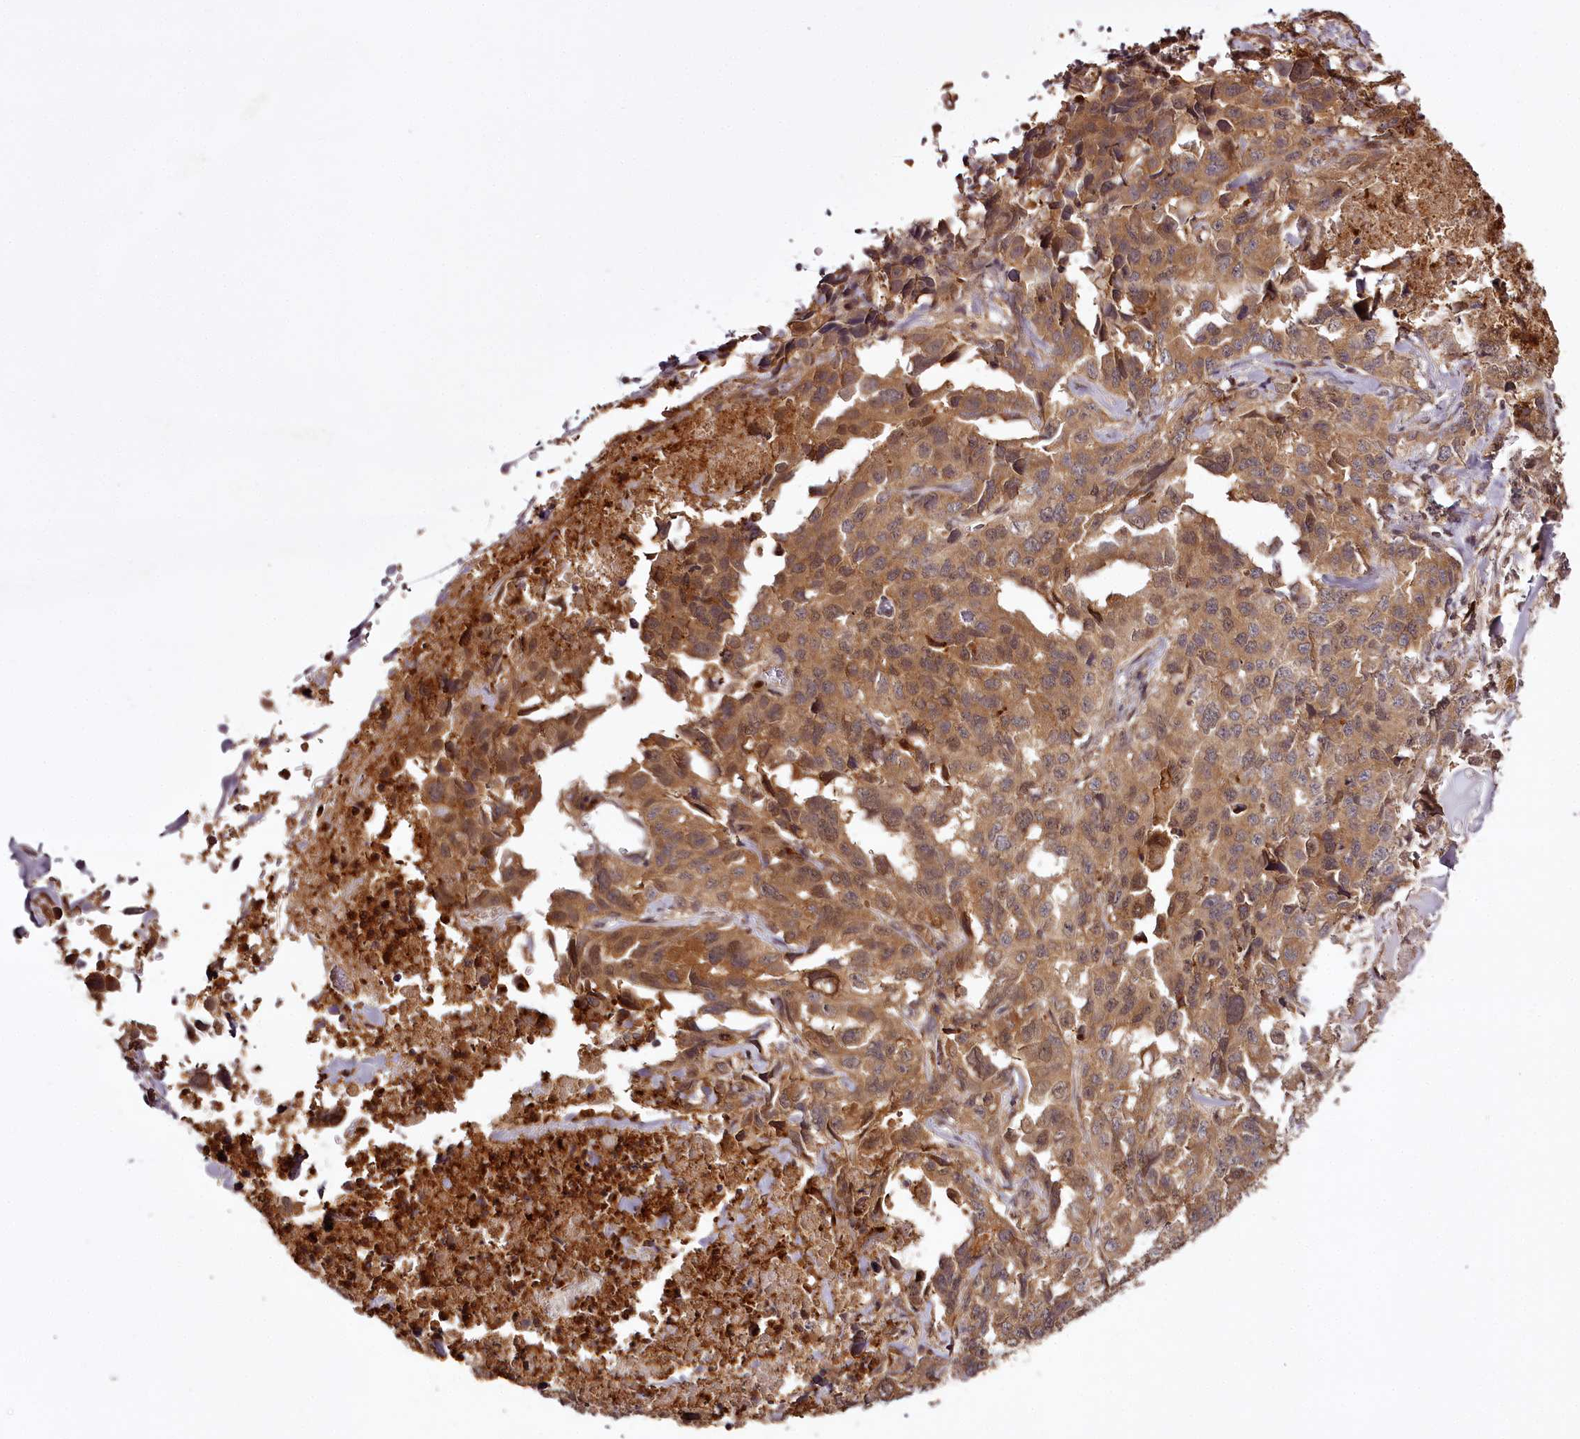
{"staining": {"intensity": "moderate", "quantity": ">75%", "location": "cytoplasmic/membranous"}, "tissue": "lung cancer", "cell_type": "Tumor cells", "image_type": "cancer", "snomed": [{"axis": "morphology", "description": "Adenocarcinoma, NOS"}, {"axis": "topography", "description": "Lung"}], "caption": "Lung cancer tissue demonstrates moderate cytoplasmic/membranous positivity in approximately >75% of tumor cells, visualized by immunohistochemistry. The staining is performed using DAB (3,3'-diaminobenzidine) brown chromogen to label protein expression. The nuclei are counter-stained blue using hematoxylin.", "gene": "TTC12", "patient": {"sex": "female", "age": 51}}